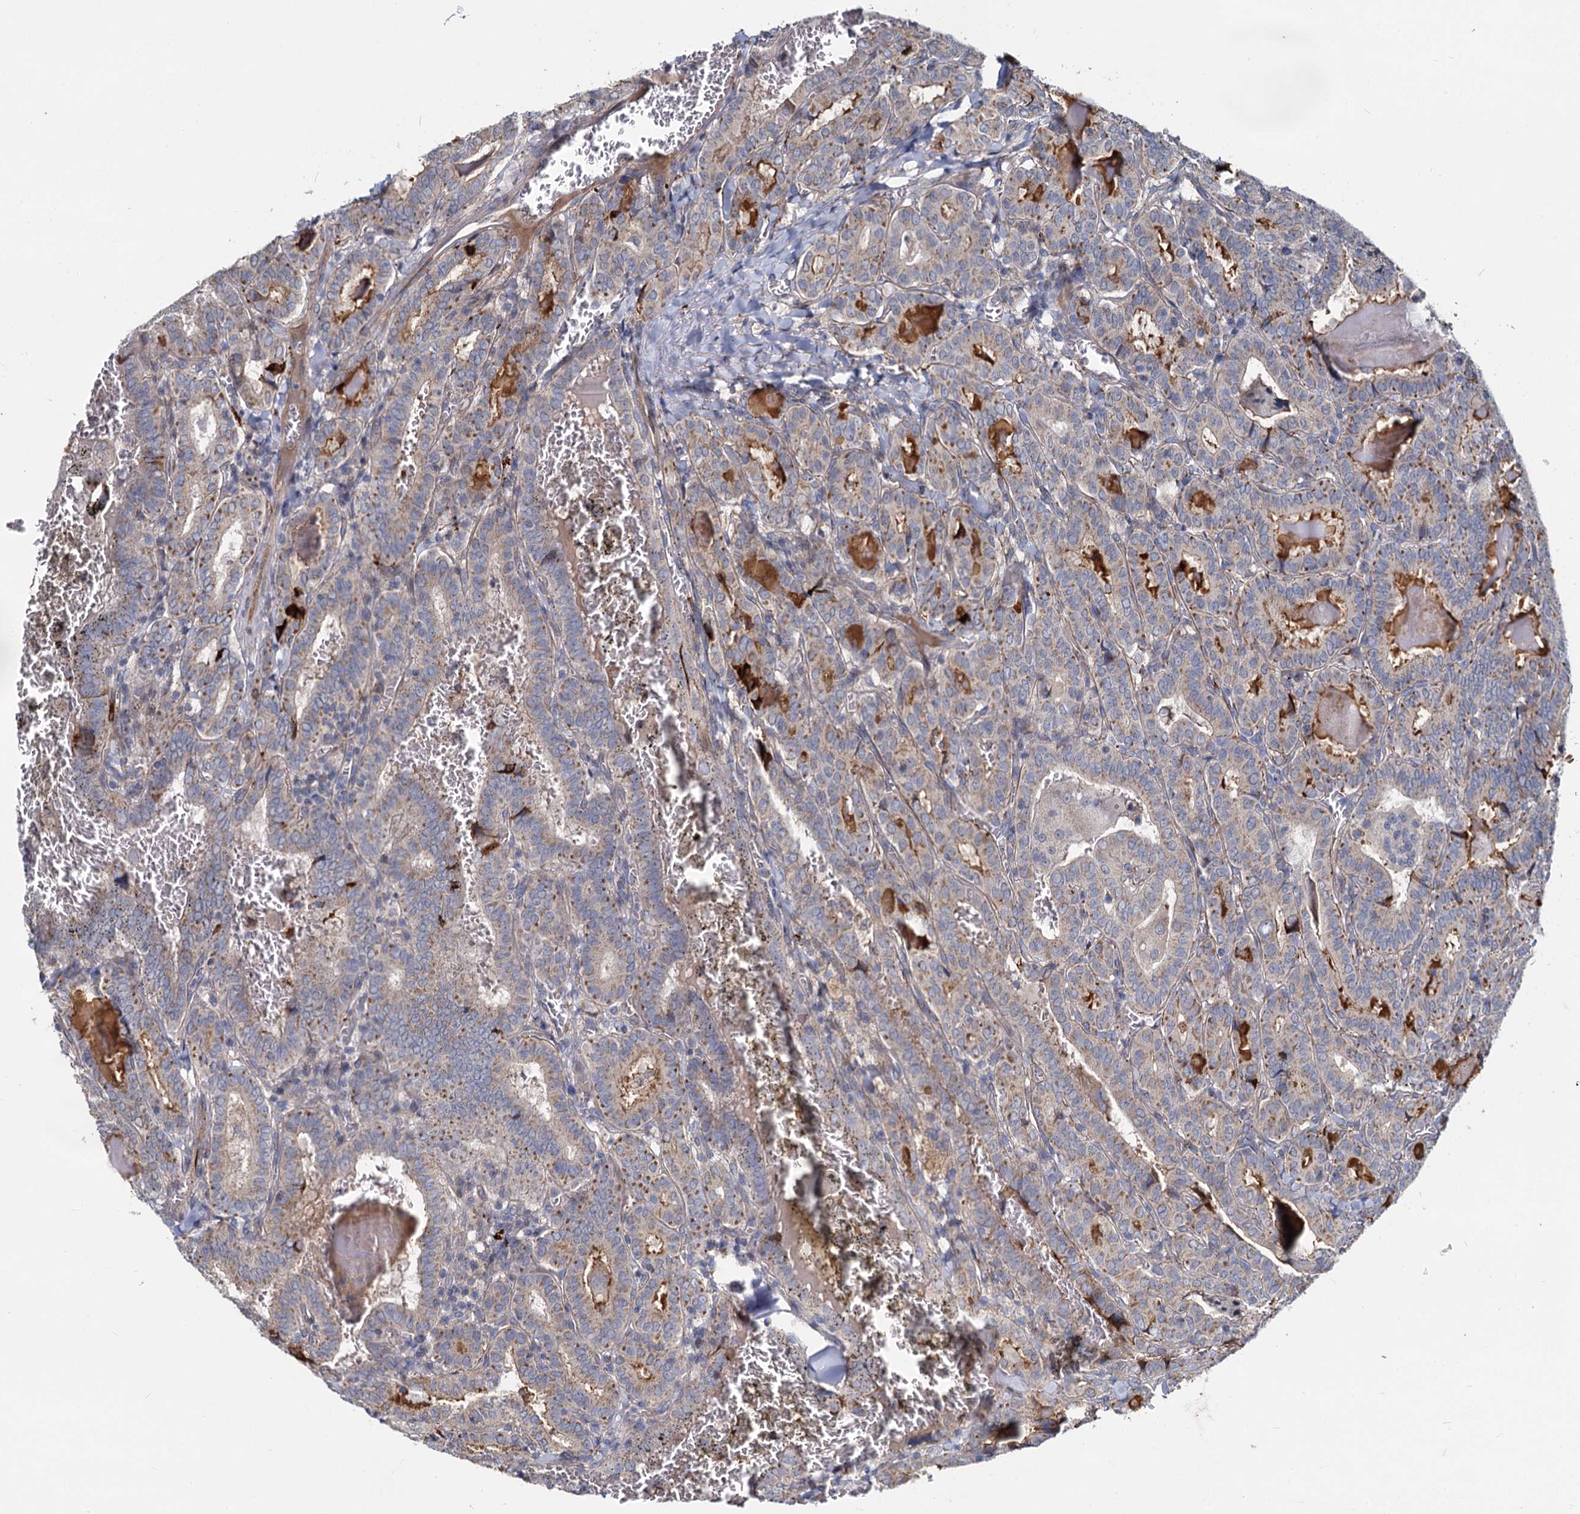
{"staining": {"intensity": "weak", "quantity": "25%-75%", "location": "cytoplasmic/membranous"}, "tissue": "thyroid cancer", "cell_type": "Tumor cells", "image_type": "cancer", "snomed": [{"axis": "morphology", "description": "Papillary adenocarcinoma, NOS"}, {"axis": "topography", "description": "Thyroid gland"}], "caption": "Immunohistochemistry micrograph of neoplastic tissue: human thyroid cancer (papillary adenocarcinoma) stained using IHC reveals low levels of weak protein expression localized specifically in the cytoplasmic/membranous of tumor cells, appearing as a cytoplasmic/membranous brown color.", "gene": "DCUN1D2", "patient": {"sex": "female", "age": 72}}